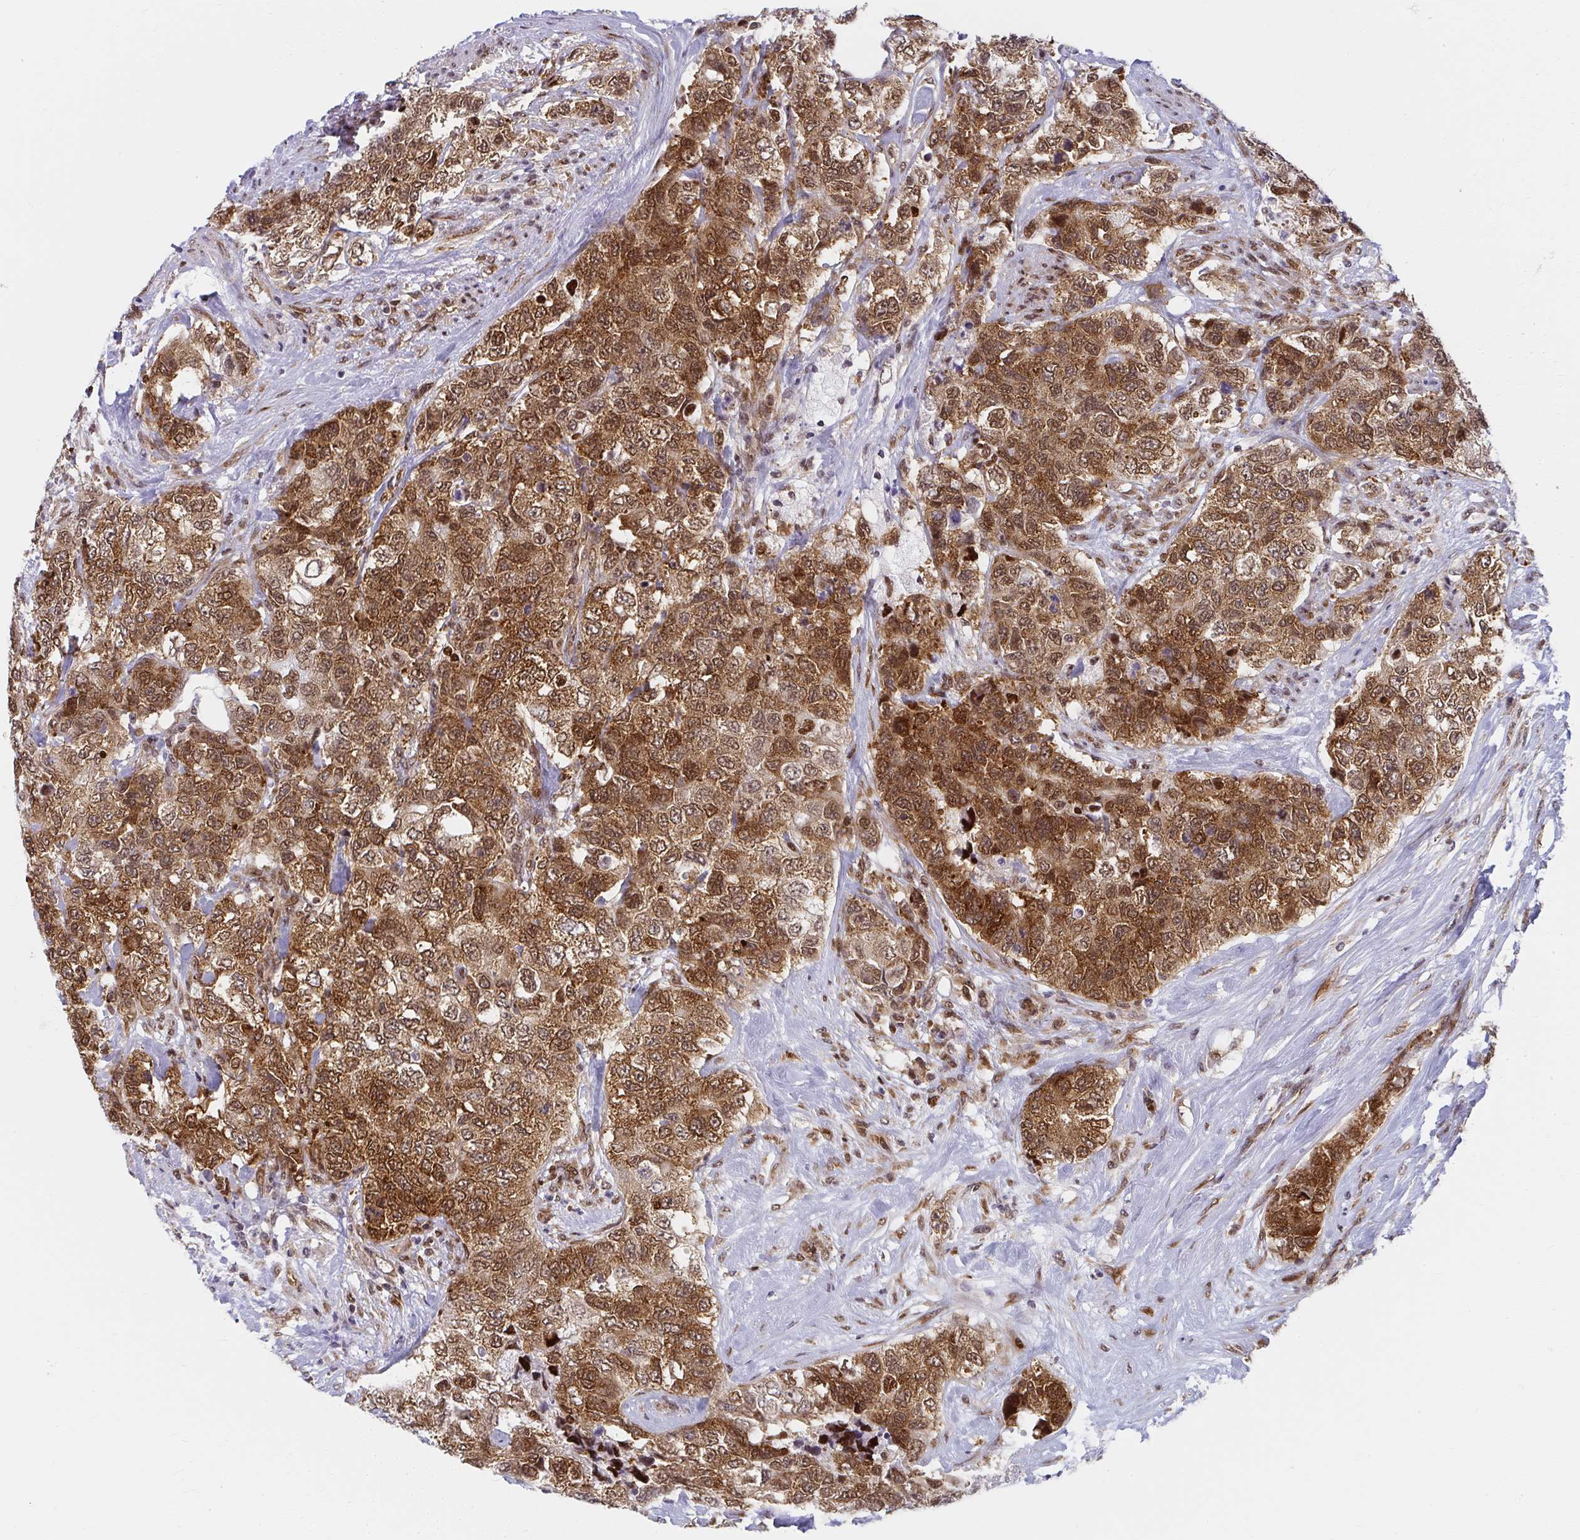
{"staining": {"intensity": "strong", "quantity": ">75%", "location": "cytoplasmic/membranous,nuclear"}, "tissue": "urothelial cancer", "cell_type": "Tumor cells", "image_type": "cancer", "snomed": [{"axis": "morphology", "description": "Urothelial carcinoma, High grade"}, {"axis": "topography", "description": "Urinary bladder"}], "caption": "Immunohistochemical staining of urothelial cancer exhibits strong cytoplasmic/membranous and nuclear protein positivity in about >75% of tumor cells.", "gene": "SYNCRIP", "patient": {"sex": "female", "age": 78}}